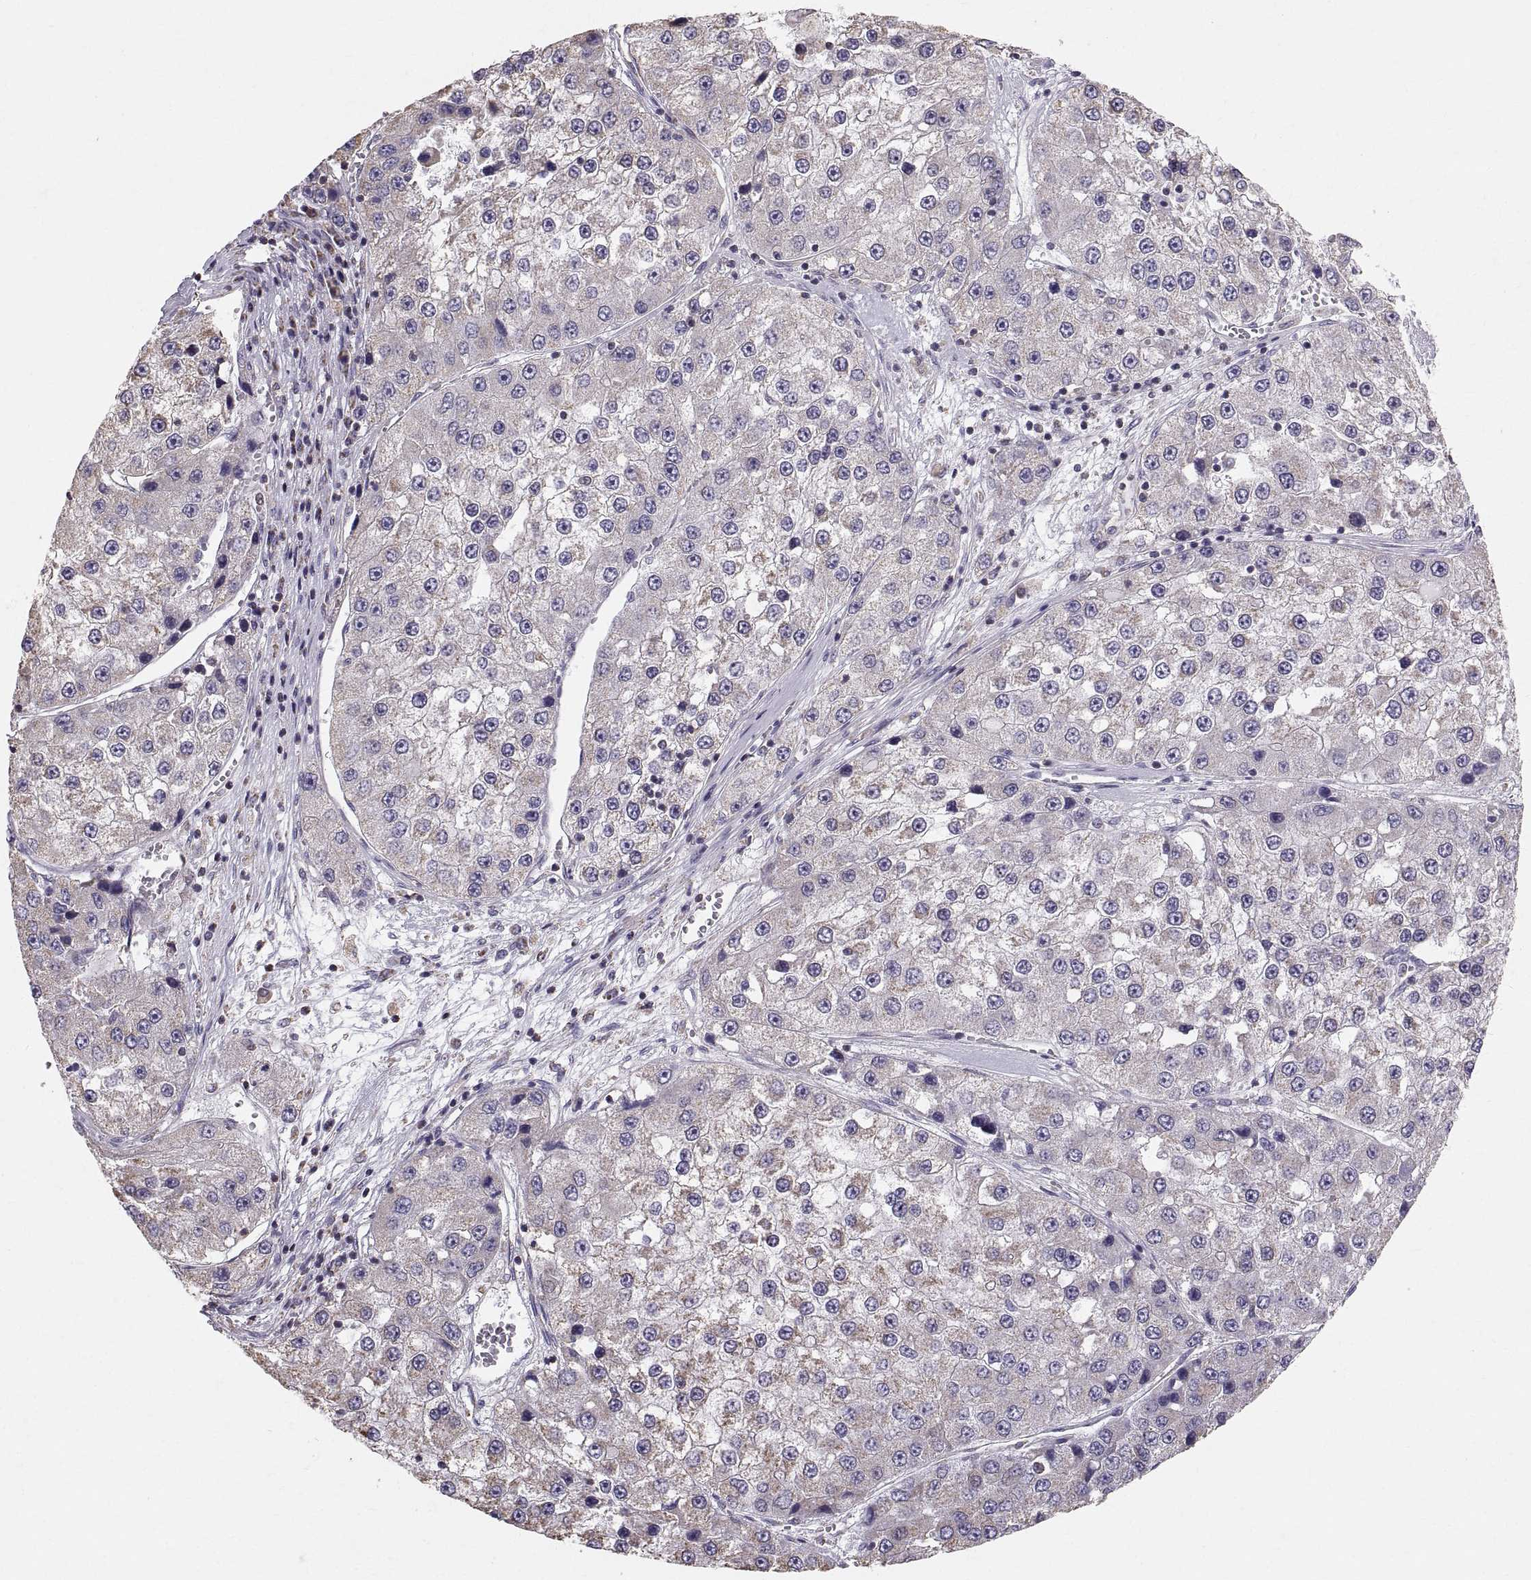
{"staining": {"intensity": "moderate", "quantity": "<25%", "location": "cytoplasmic/membranous"}, "tissue": "liver cancer", "cell_type": "Tumor cells", "image_type": "cancer", "snomed": [{"axis": "morphology", "description": "Carcinoma, Hepatocellular, NOS"}, {"axis": "topography", "description": "Liver"}], "caption": "Liver hepatocellular carcinoma stained with IHC displays moderate cytoplasmic/membranous expression in approximately <25% of tumor cells. (DAB (3,3'-diaminobenzidine) IHC, brown staining for protein, blue staining for nuclei).", "gene": "STMND1", "patient": {"sex": "female", "age": 73}}